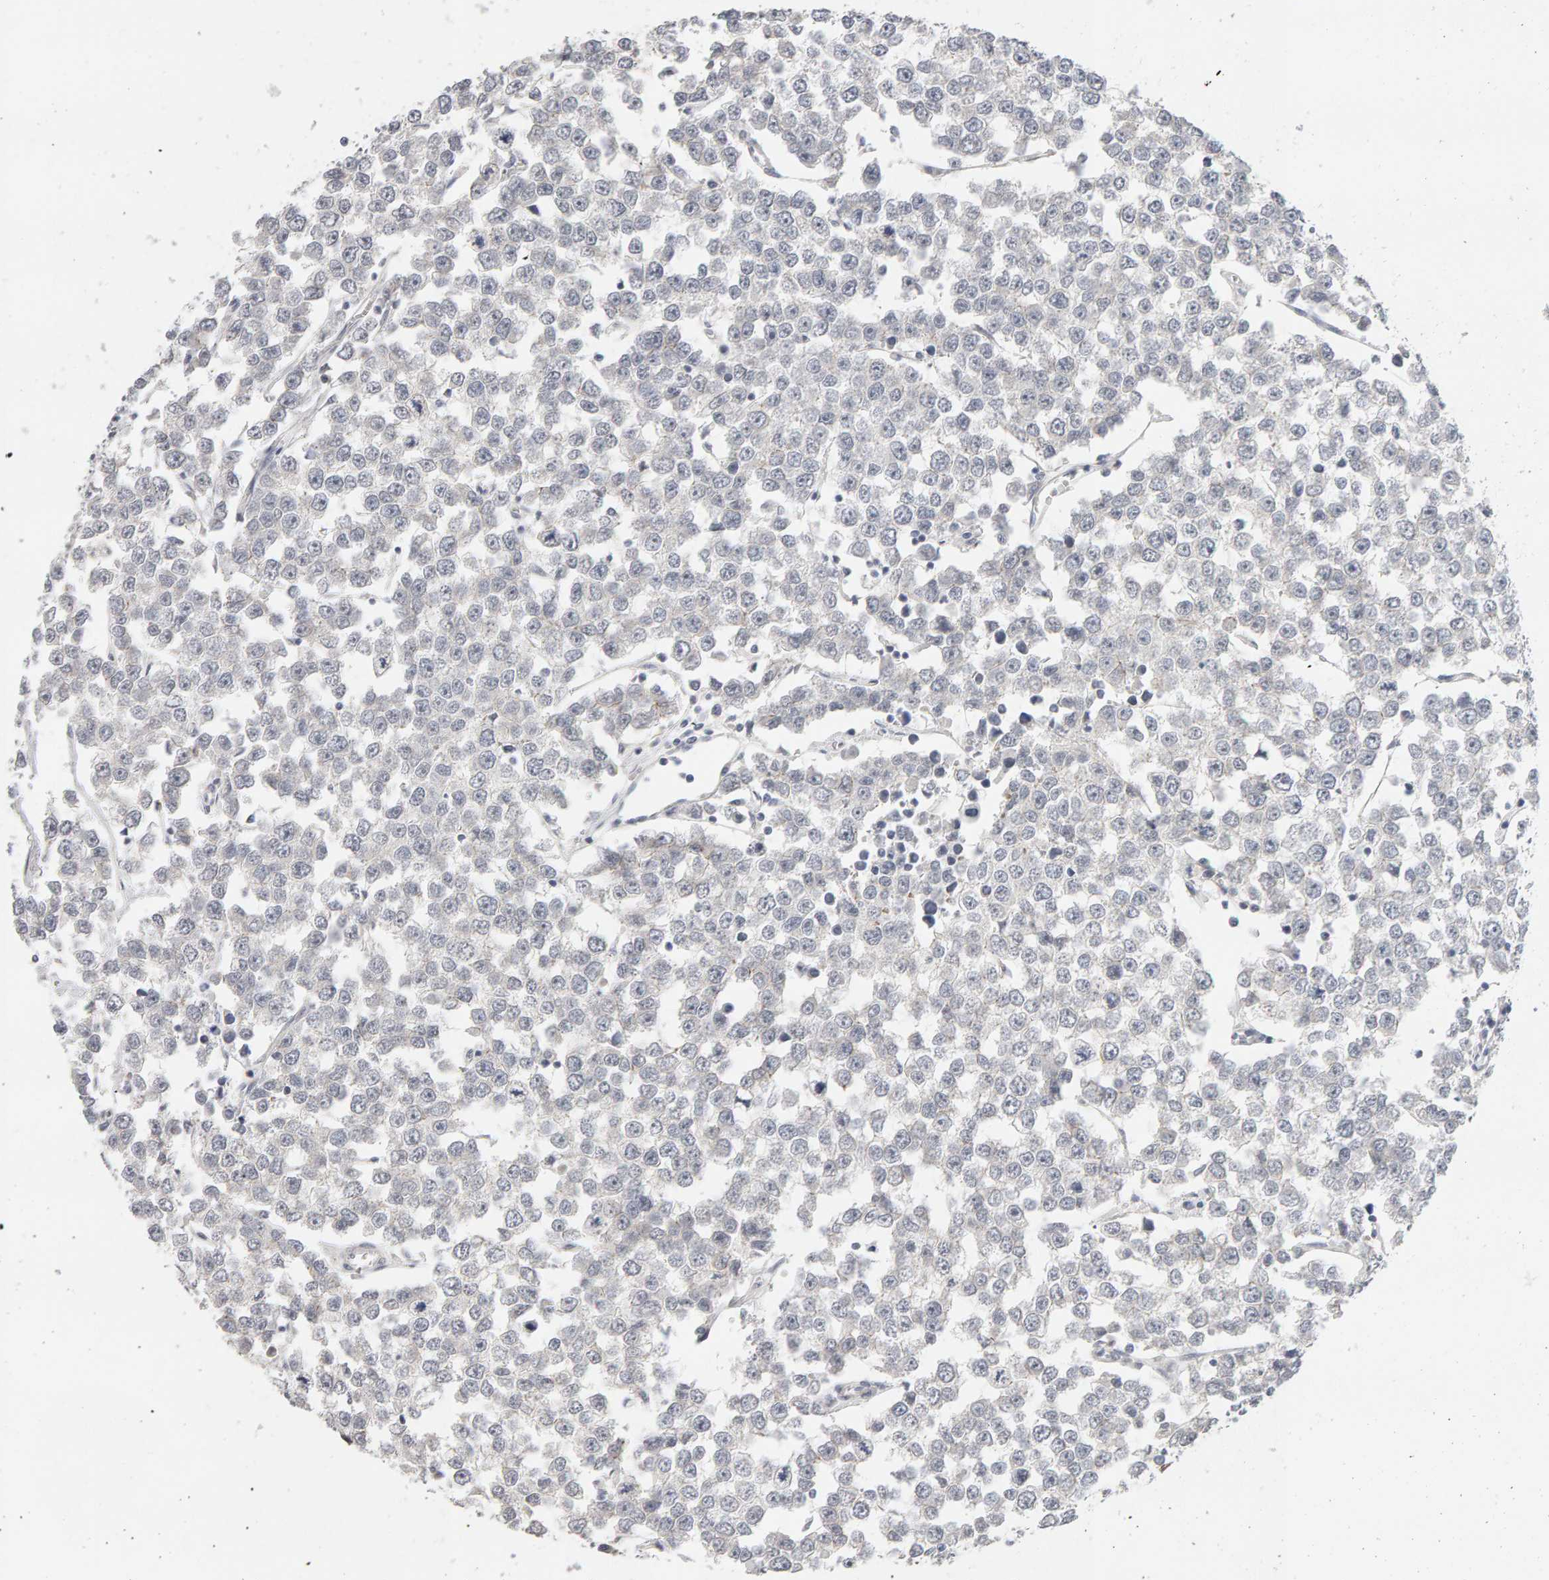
{"staining": {"intensity": "negative", "quantity": "none", "location": "none"}, "tissue": "testis cancer", "cell_type": "Tumor cells", "image_type": "cancer", "snomed": [{"axis": "morphology", "description": "Seminoma, NOS"}, {"axis": "morphology", "description": "Carcinoma, Embryonal, NOS"}, {"axis": "topography", "description": "Testis"}], "caption": "Protein analysis of testis seminoma reveals no significant positivity in tumor cells.", "gene": "HNF4A", "patient": {"sex": "male", "age": 52}}